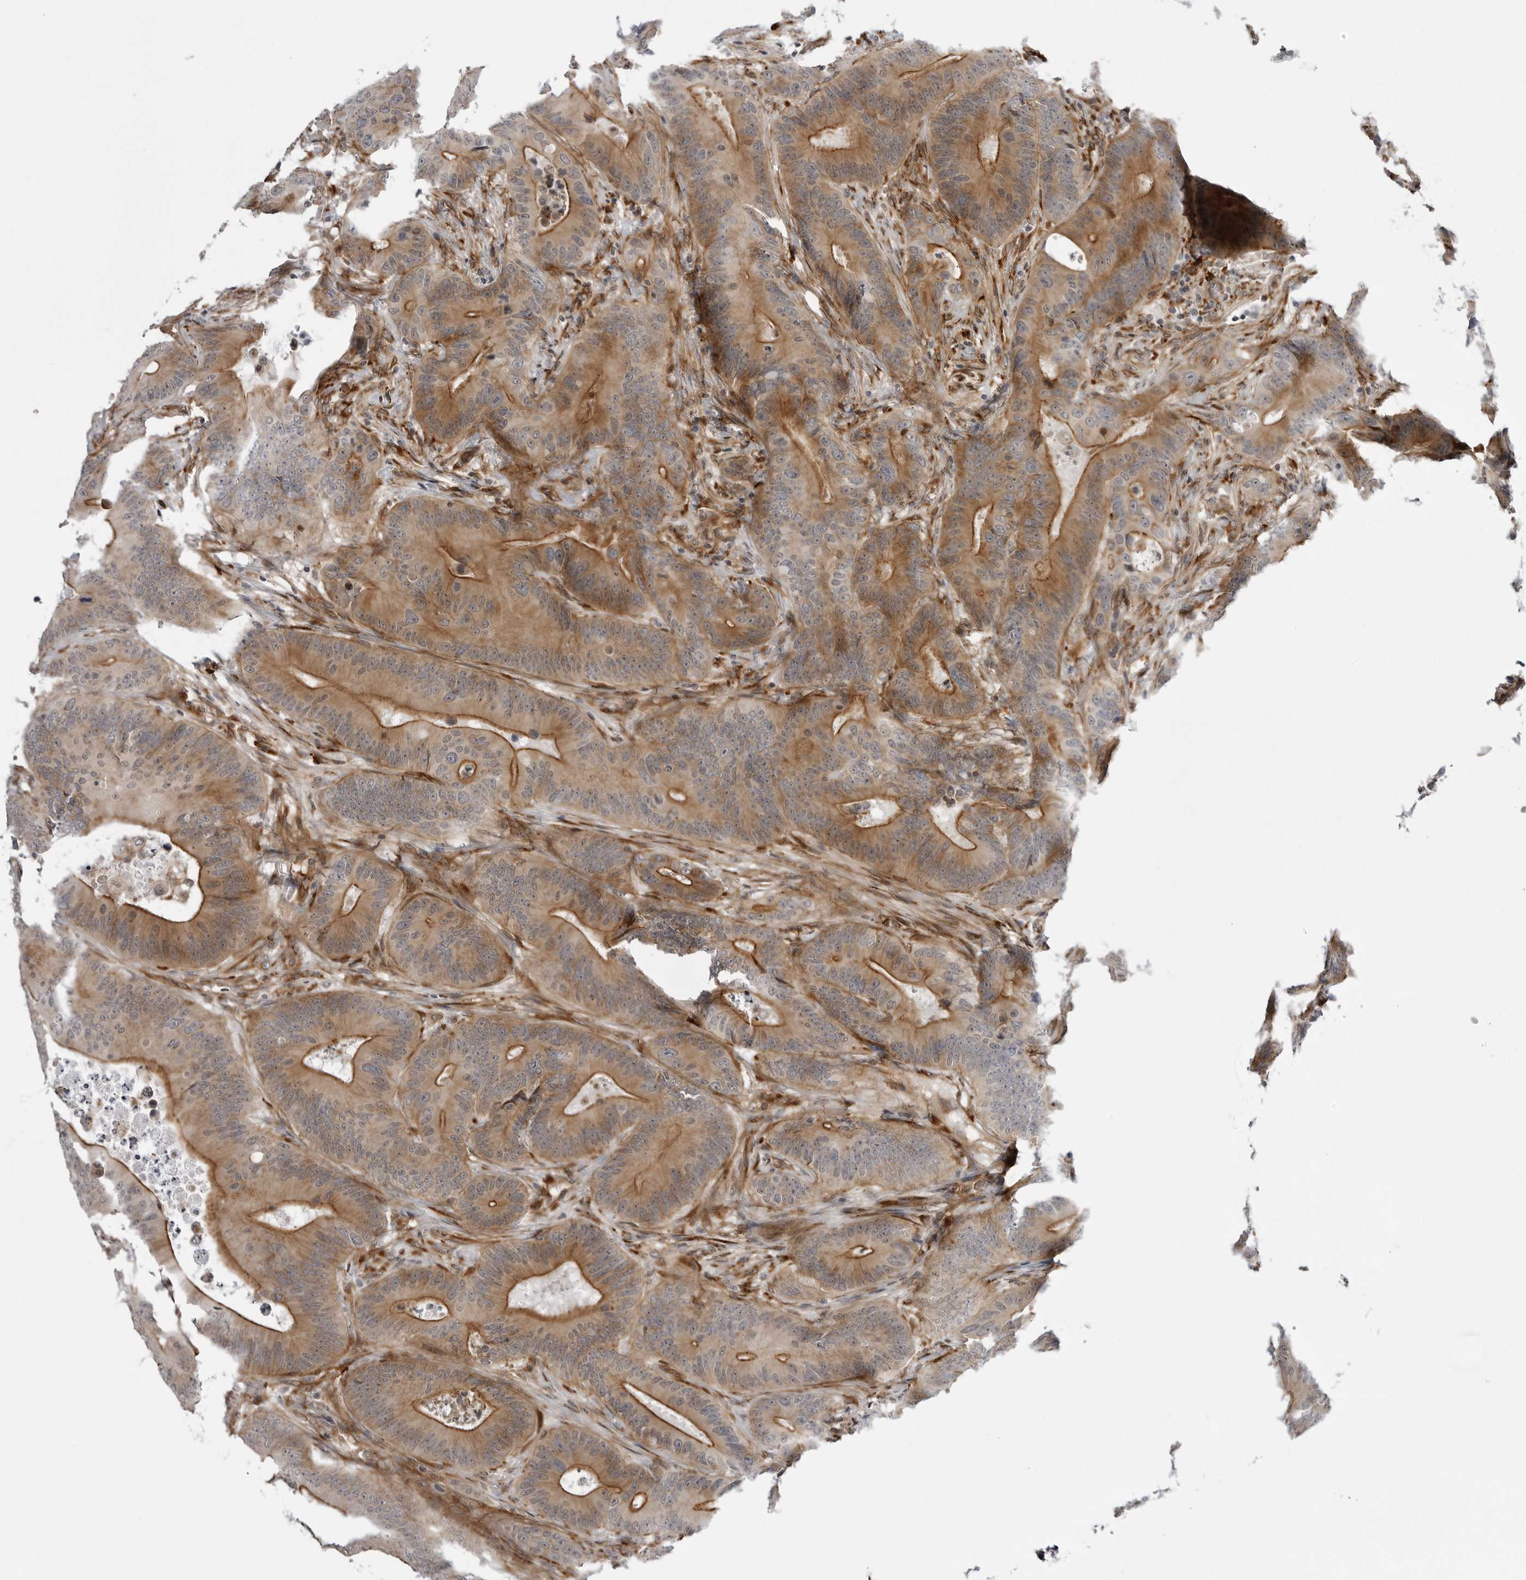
{"staining": {"intensity": "moderate", "quantity": ">75%", "location": "cytoplasmic/membranous"}, "tissue": "colorectal cancer", "cell_type": "Tumor cells", "image_type": "cancer", "snomed": [{"axis": "morphology", "description": "Adenocarcinoma, NOS"}, {"axis": "topography", "description": "Colon"}], "caption": "Immunohistochemical staining of human colorectal adenocarcinoma shows medium levels of moderate cytoplasmic/membranous protein staining in approximately >75% of tumor cells.", "gene": "ARL5A", "patient": {"sex": "male", "age": 83}}